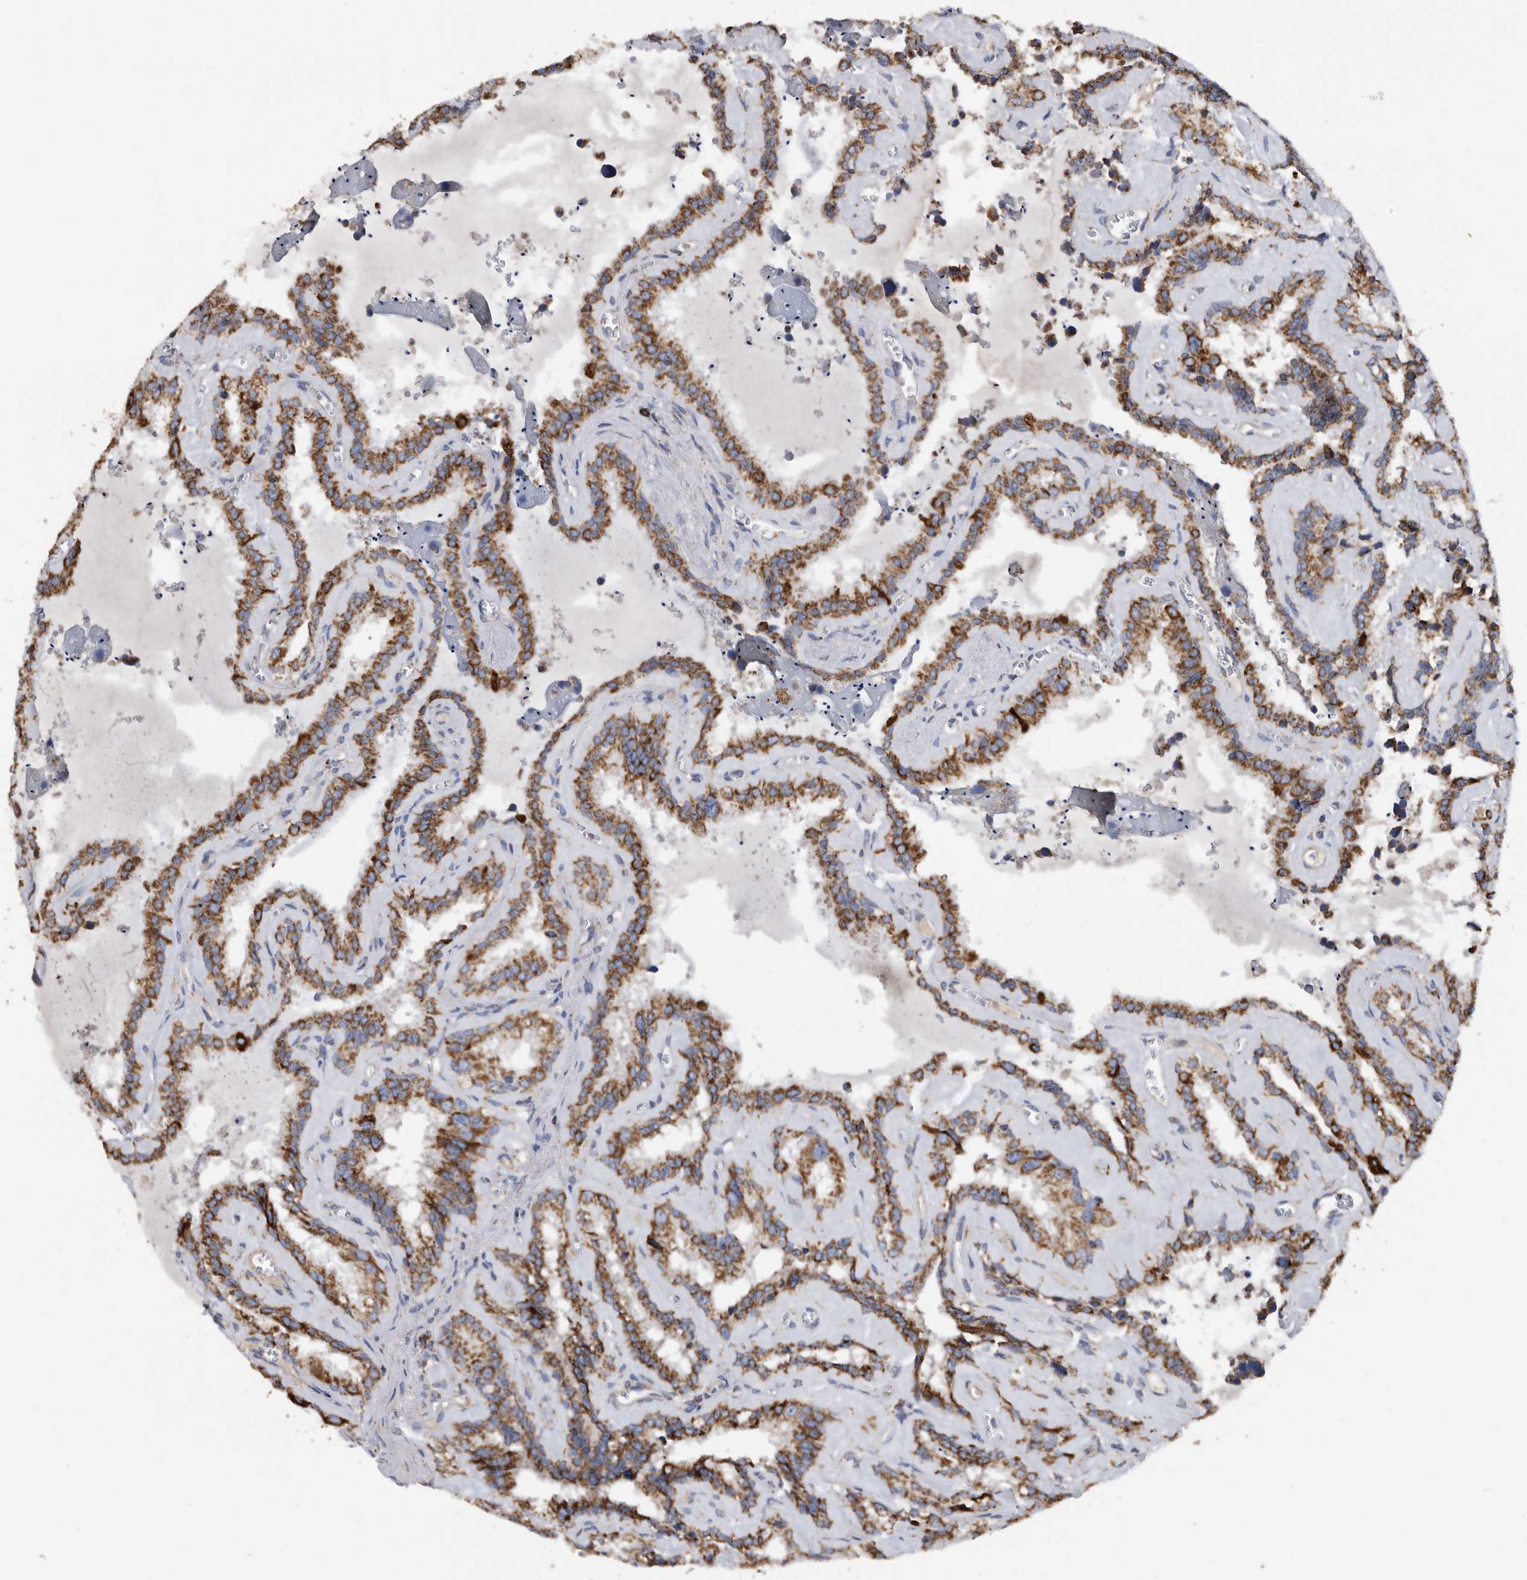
{"staining": {"intensity": "strong", "quantity": ">75%", "location": "cytoplasmic/membranous"}, "tissue": "seminal vesicle", "cell_type": "Glandular cells", "image_type": "normal", "snomed": [{"axis": "morphology", "description": "Normal tissue, NOS"}, {"axis": "topography", "description": "Prostate"}, {"axis": "topography", "description": "Seminal veicle"}], "caption": "Strong cytoplasmic/membranous protein positivity is appreciated in about >75% of glandular cells in seminal vesicle. (IHC, brightfield microscopy, high magnification).", "gene": "WFDC1", "patient": {"sex": "male", "age": 59}}